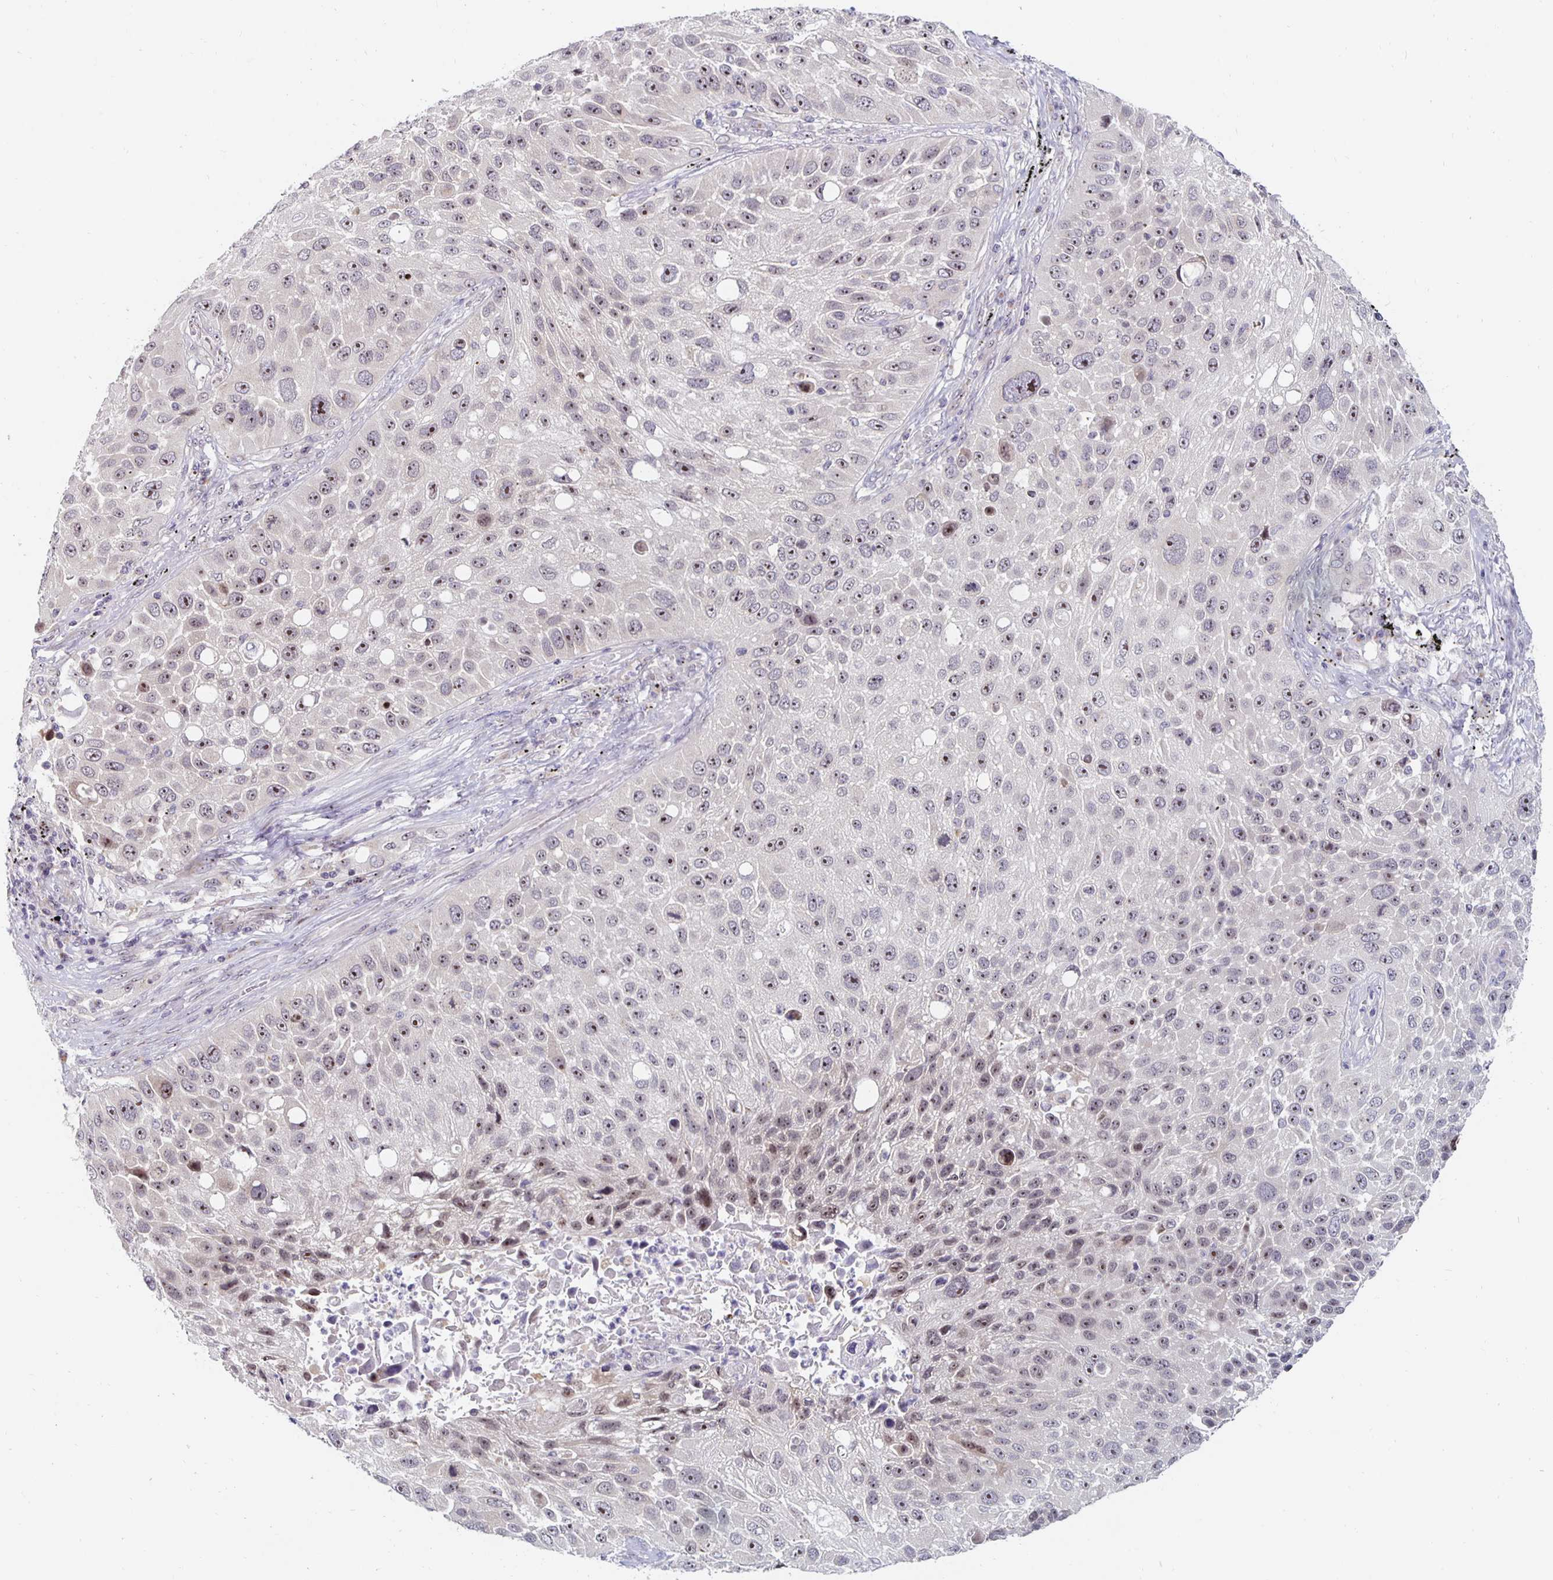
{"staining": {"intensity": "moderate", "quantity": ">75%", "location": "nuclear"}, "tissue": "lung cancer", "cell_type": "Tumor cells", "image_type": "cancer", "snomed": [{"axis": "morphology", "description": "Normal morphology"}, {"axis": "morphology", "description": "Squamous cell carcinoma, NOS"}, {"axis": "topography", "description": "Lymph node"}, {"axis": "topography", "description": "Lung"}], "caption": "Protein staining of squamous cell carcinoma (lung) tissue displays moderate nuclear expression in about >75% of tumor cells.", "gene": "NUP85", "patient": {"sex": "male", "age": 67}}